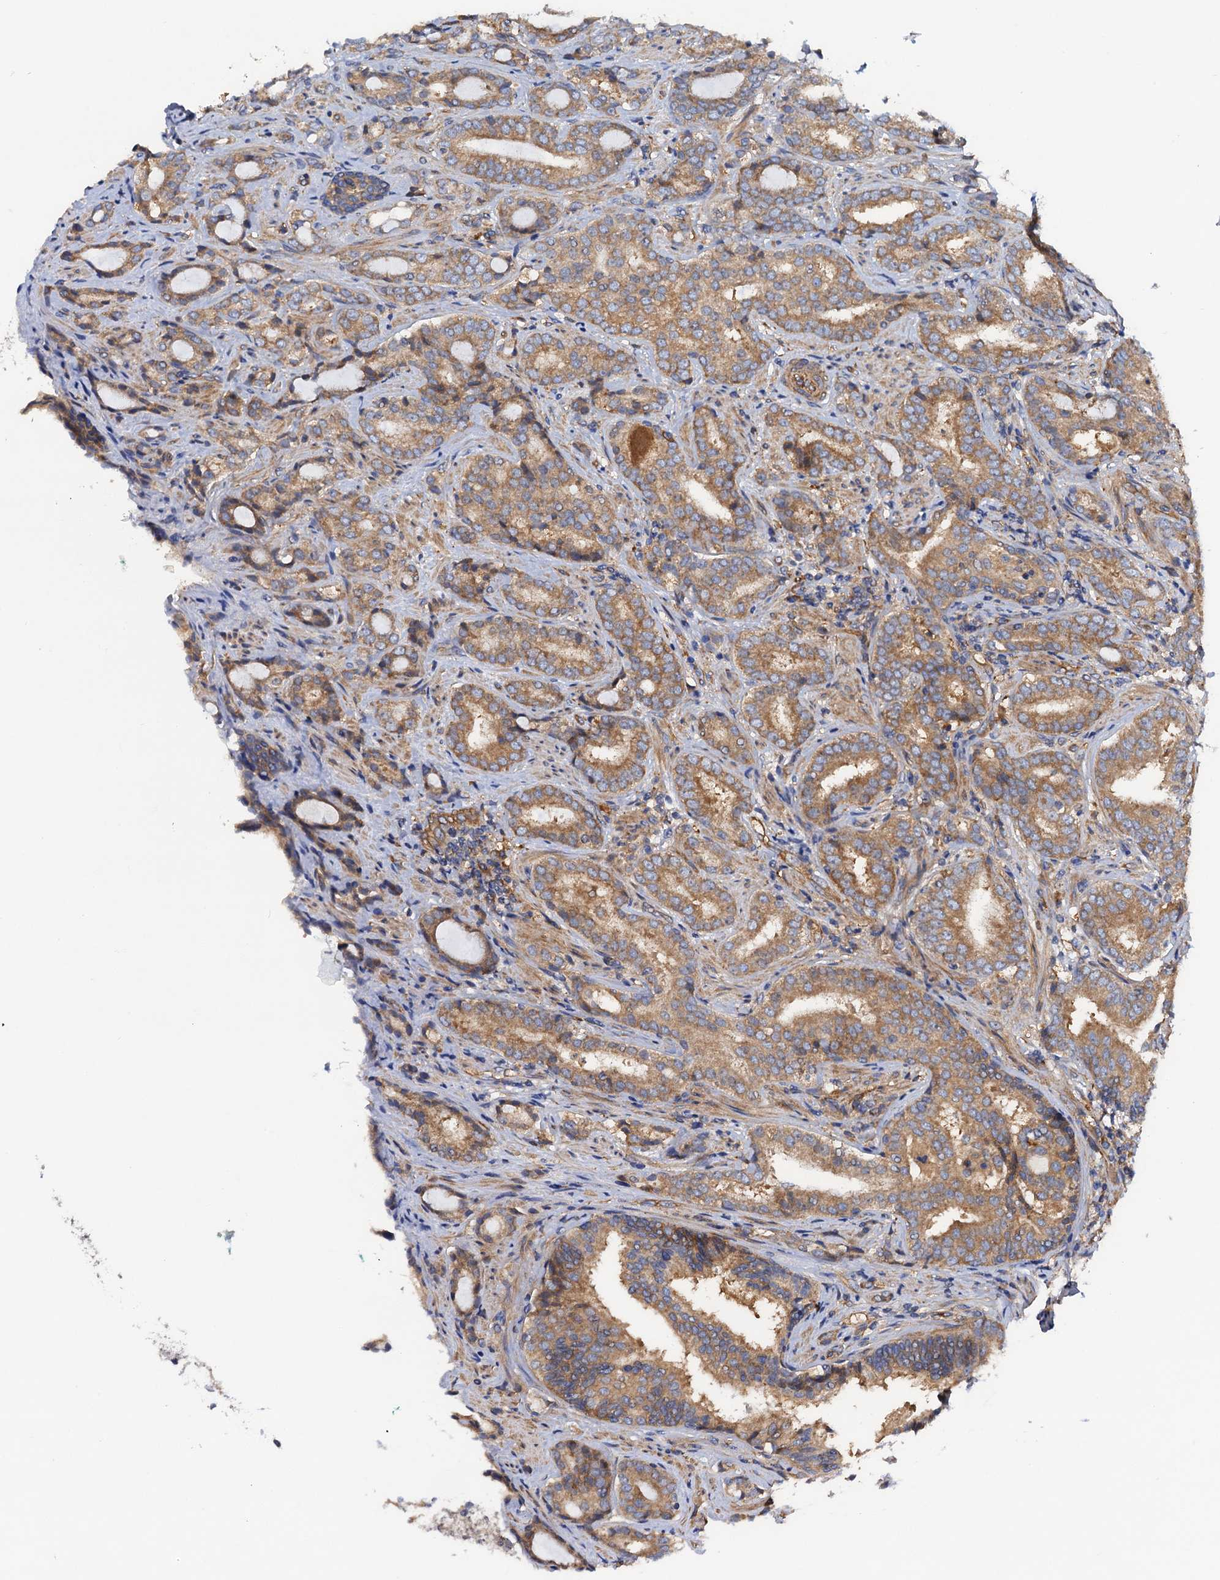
{"staining": {"intensity": "moderate", "quantity": ">75%", "location": "cytoplasmic/membranous"}, "tissue": "prostate cancer", "cell_type": "Tumor cells", "image_type": "cancer", "snomed": [{"axis": "morphology", "description": "Adenocarcinoma, High grade"}, {"axis": "topography", "description": "Prostate"}], "caption": "A medium amount of moderate cytoplasmic/membranous expression is appreciated in approximately >75% of tumor cells in prostate cancer (adenocarcinoma (high-grade)) tissue.", "gene": "MRPL48", "patient": {"sex": "male", "age": 63}}